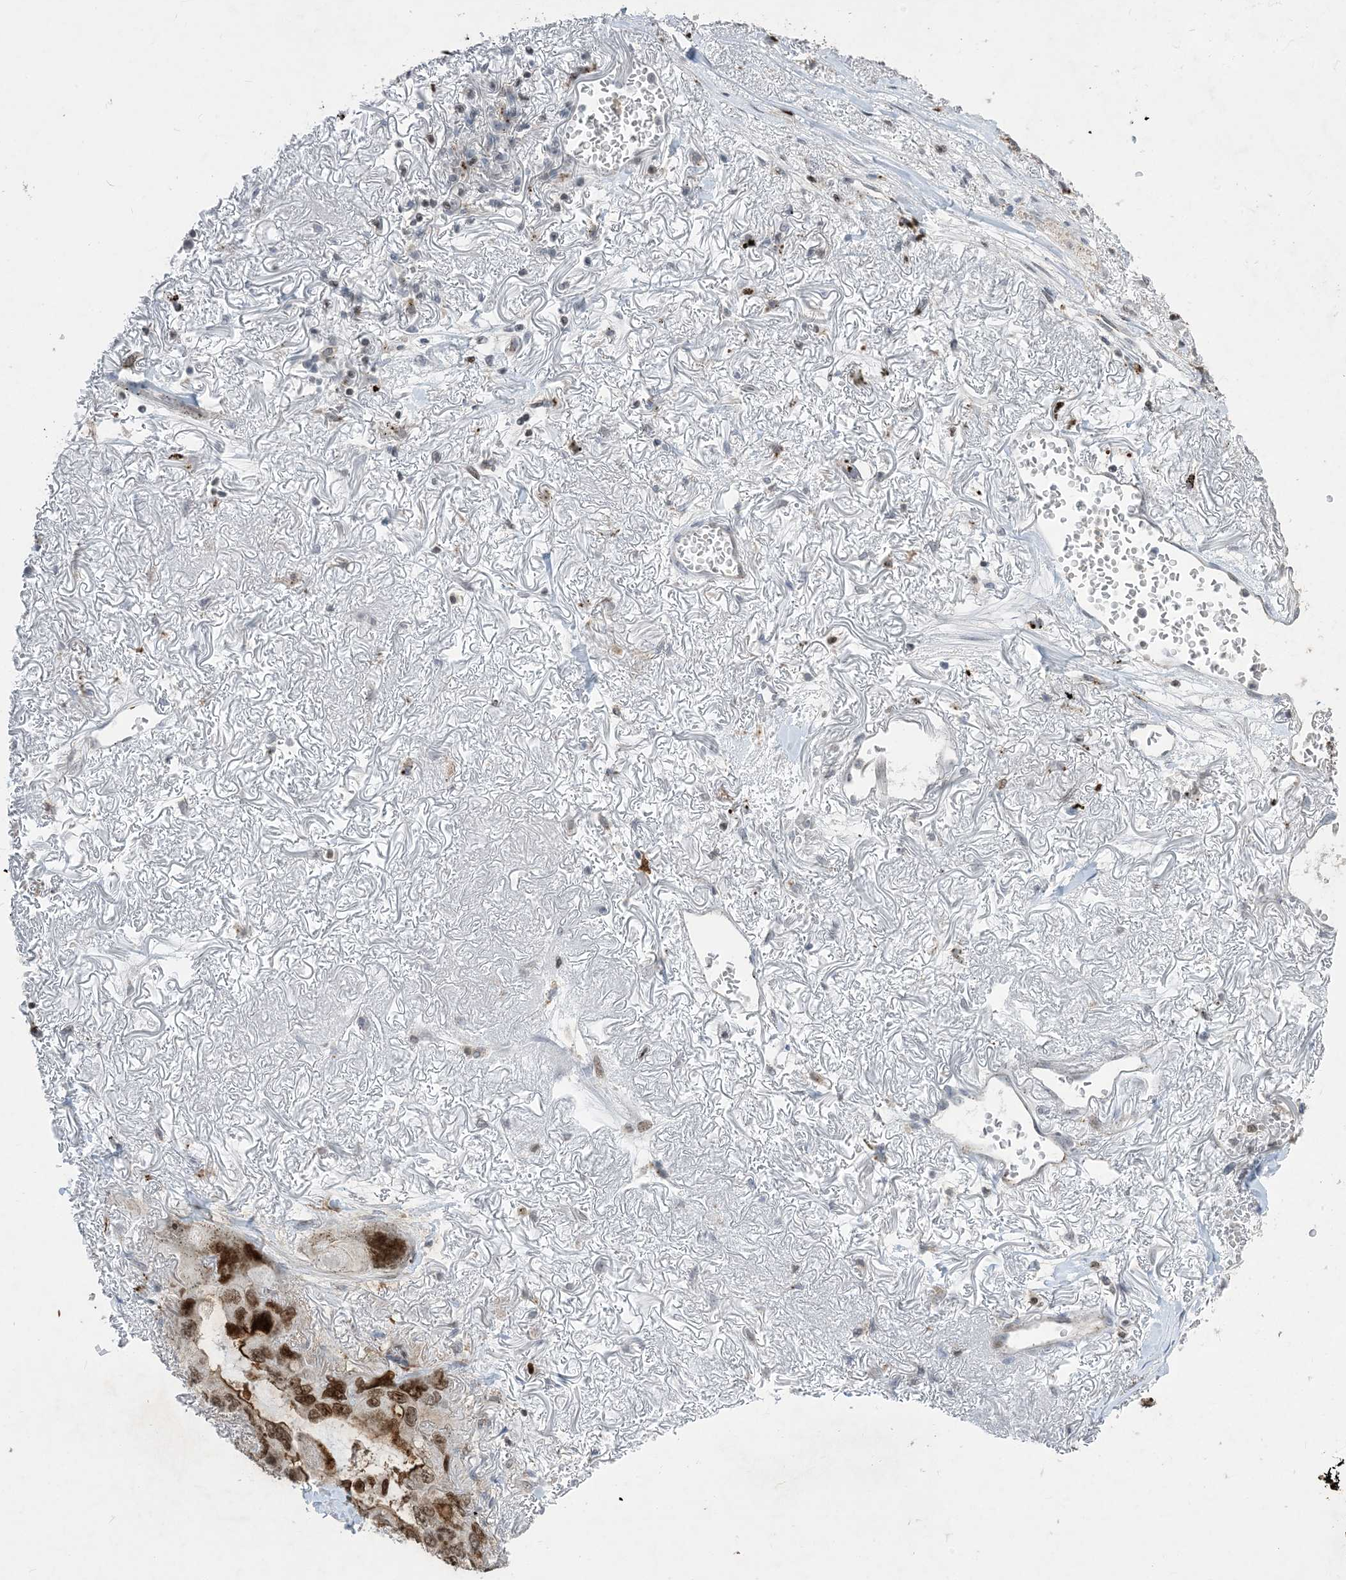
{"staining": {"intensity": "moderate", "quantity": ">75%", "location": "nuclear"}, "tissue": "lung cancer", "cell_type": "Tumor cells", "image_type": "cancer", "snomed": [{"axis": "morphology", "description": "Squamous cell carcinoma, NOS"}, {"axis": "topography", "description": "Lung"}], "caption": "Human lung cancer (squamous cell carcinoma) stained with a brown dye exhibits moderate nuclear positive expression in approximately >75% of tumor cells.", "gene": "SLC25A53", "patient": {"sex": "female", "age": 73}}